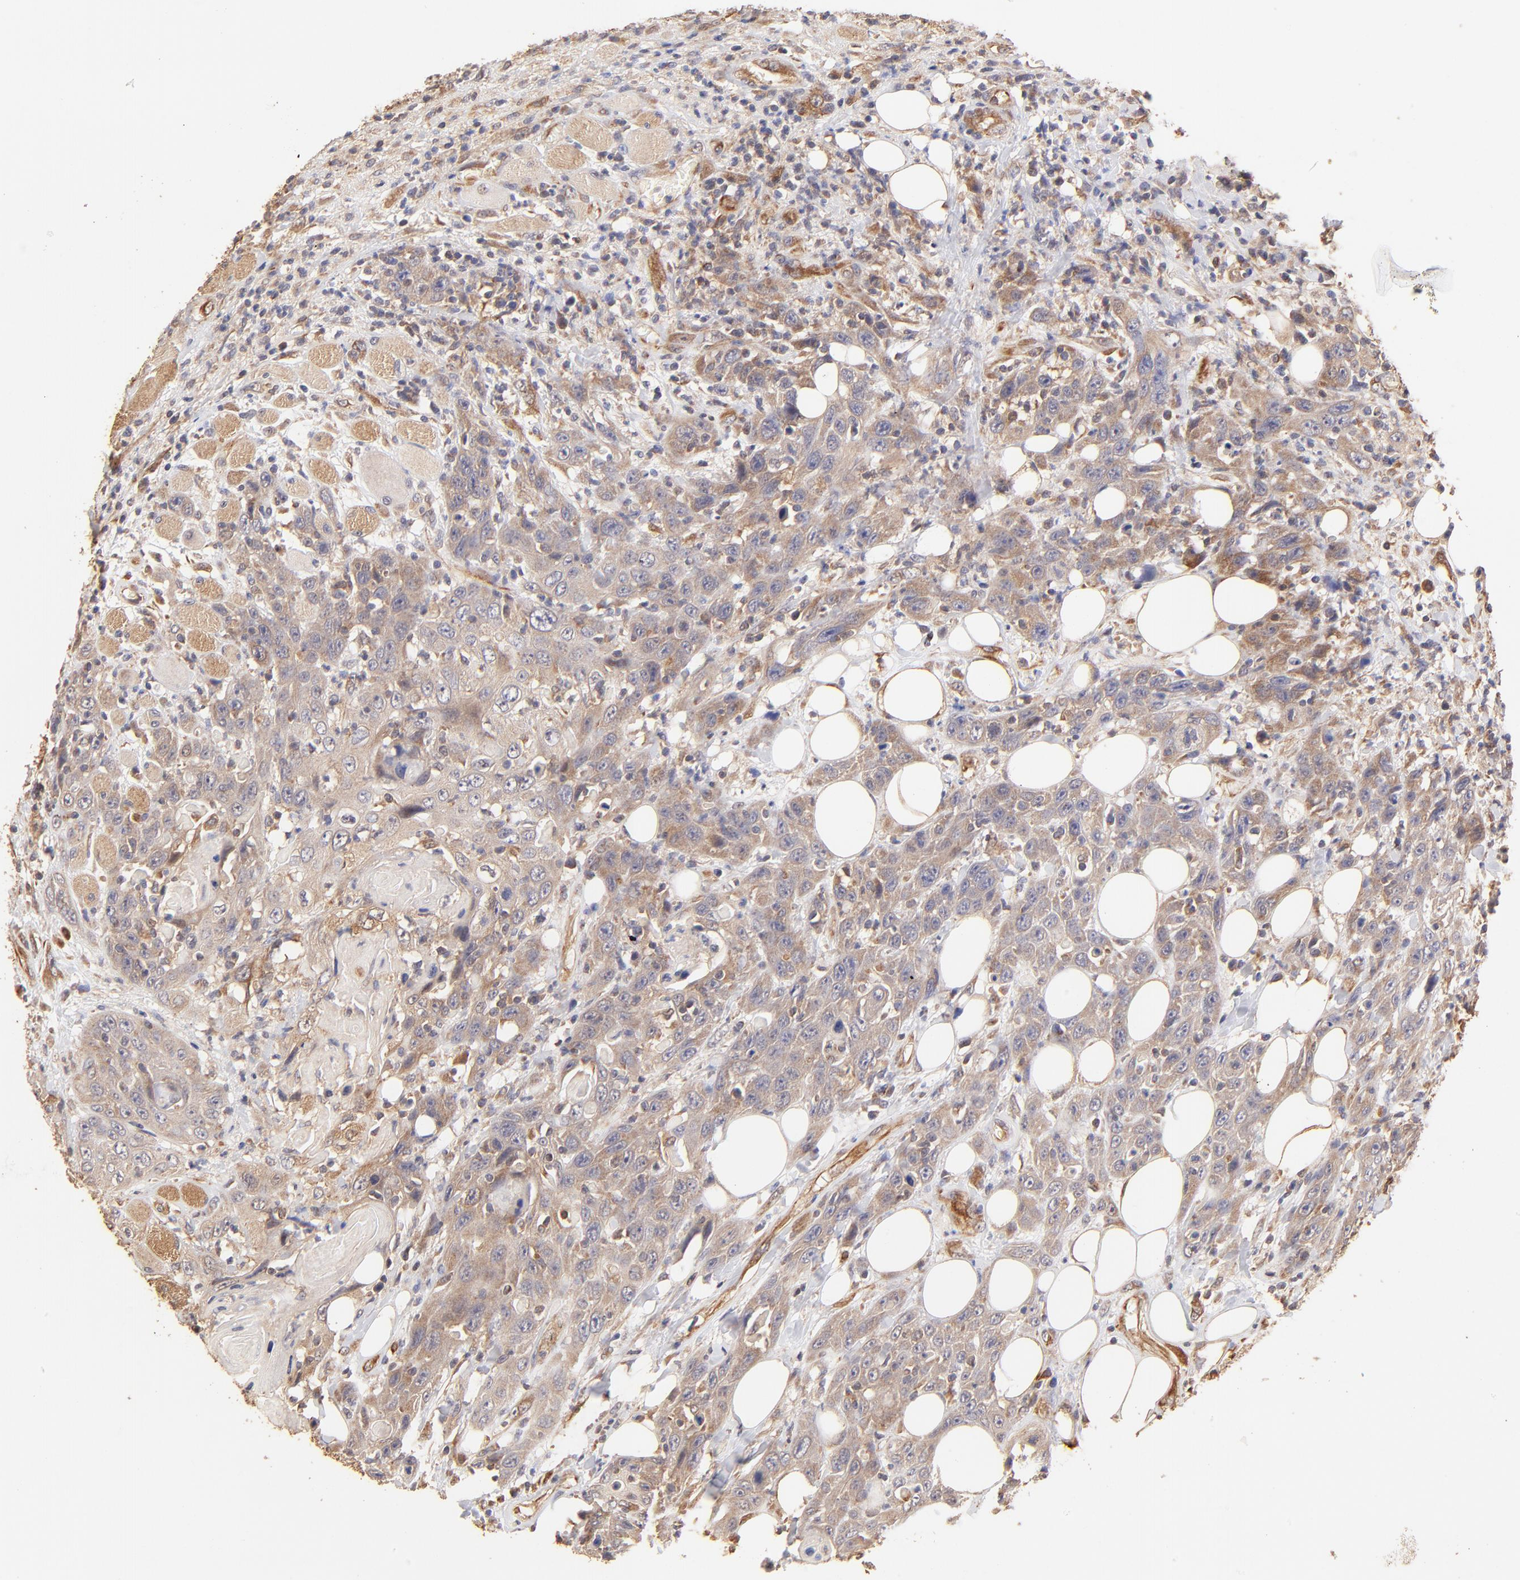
{"staining": {"intensity": "weak", "quantity": ">75%", "location": "cytoplasmic/membranous"}, "tissue": "head and neck cancer", "cell_type": "Tumor cells", "image_type": "cancer", "snomed": [{"axis": "morphology", "description": "Squamous cell carcinoma, NOS"}, {"axis": "topography", "description": "Head-Neck"}], "caption": "A low amount of weak cytoplasmic/membranous positivity is appreciated in approximately >75% of tumor cells in squamous cell carcinoma (head and neck) tissue.", "gene": "TNFAIP3", "patient": {"sex": "female", "age": 84}}